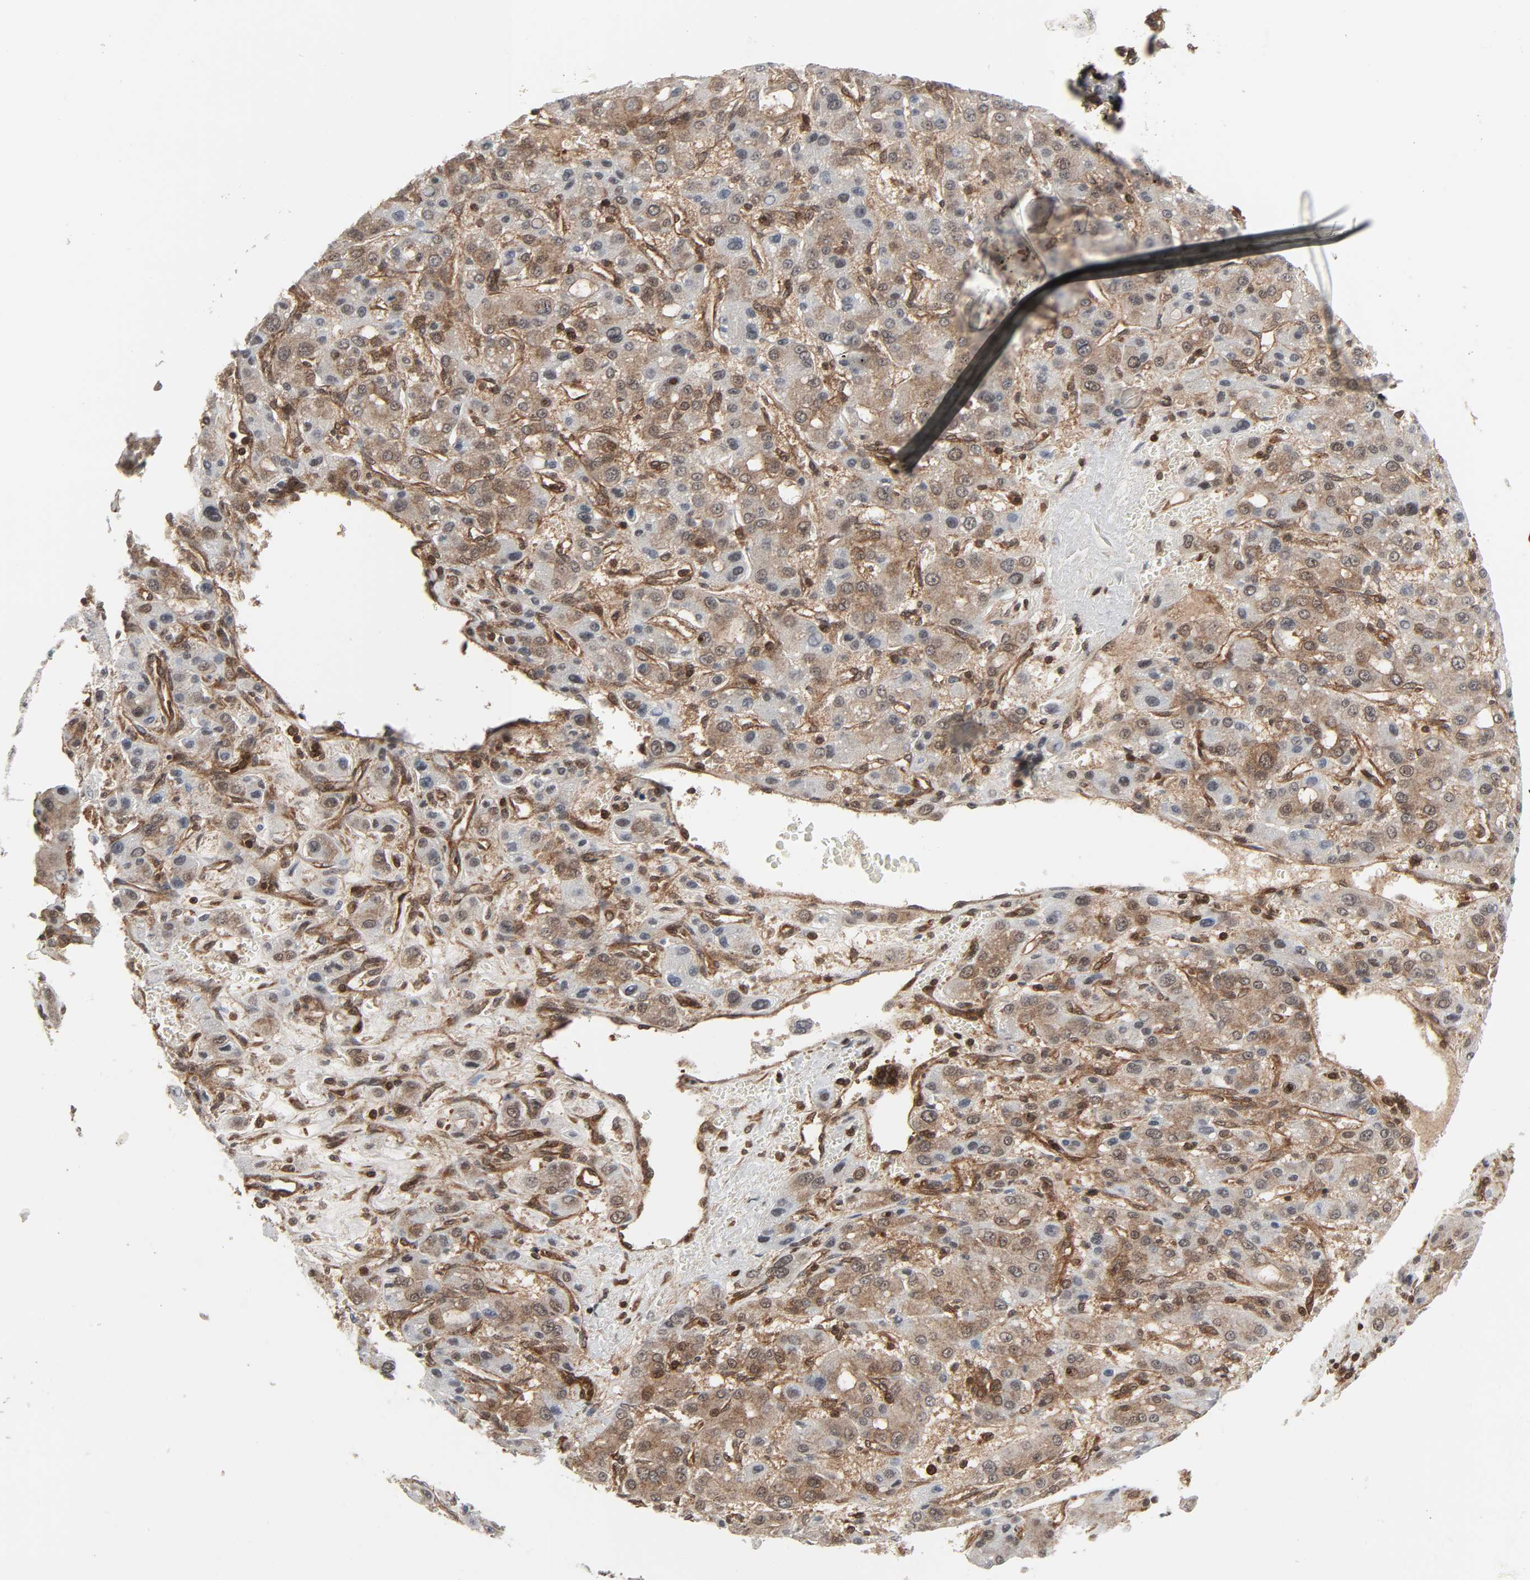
{"staining": {"intensity": "weak", "quantity": "<25%", "location": "cytoplasmic/membranous"}, "tissue": "liver cancer", "cell_type": "Tumor cells", "image_type": "cancer", "snomed": [{"axis": "morphology", "description": "Carcinoma, Hepatocellular, NOS"}, {"axis": "topography", "description": "Liver"}], "caption": "This image is of liver cancer (hepatocellular carcinoma) stained with immunohistochemistry to label a protein in brown with the nuclei are counter-stained blue. There is no expression in tumor cells. (DAB (3,3'-diaminobenzidine) IHC, high magnification).", "gene": "GSK3A", "patient": {"sex": "male", "age": 55}}